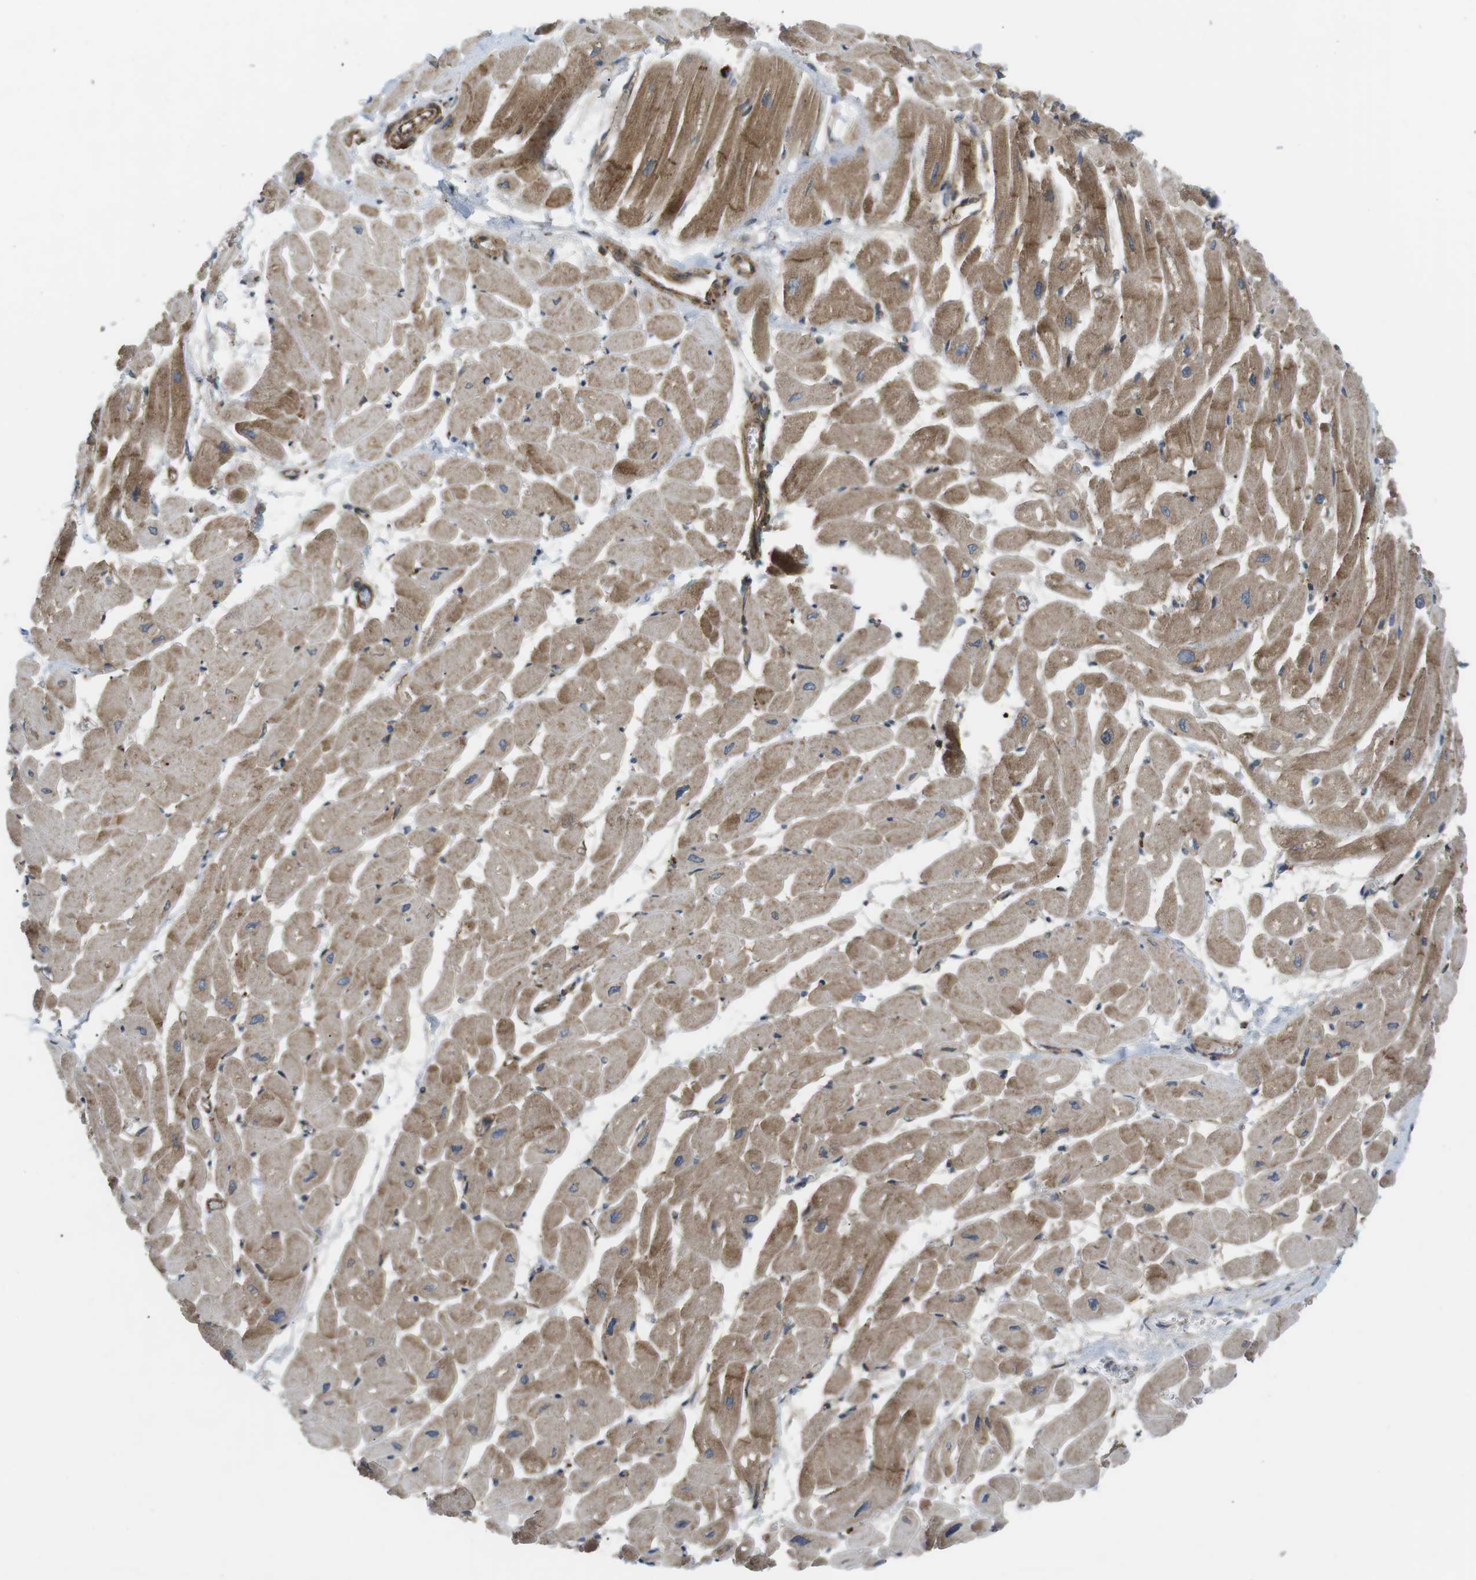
{"staining": {"intensity": "moderate", "quantity": "25%-75%", "location": "cytoplasmic/membranous"}, "tissue": "heart muscle", "cell_type": "Cardiomyocytes", "image_type": "normal", "snomed": [{"axis": "morphology", "description": "Normal tissue, NOS"}, {"axis": "topography", "description": "Heart"}], "caption": "Cardiomyocytes demonstrate moderate cytoplasmic/membranous expression in about 25%-75% of cells in normal heart muscle.", "gene": "KANK2", "patient": {"sex": "male", "age": 45}}